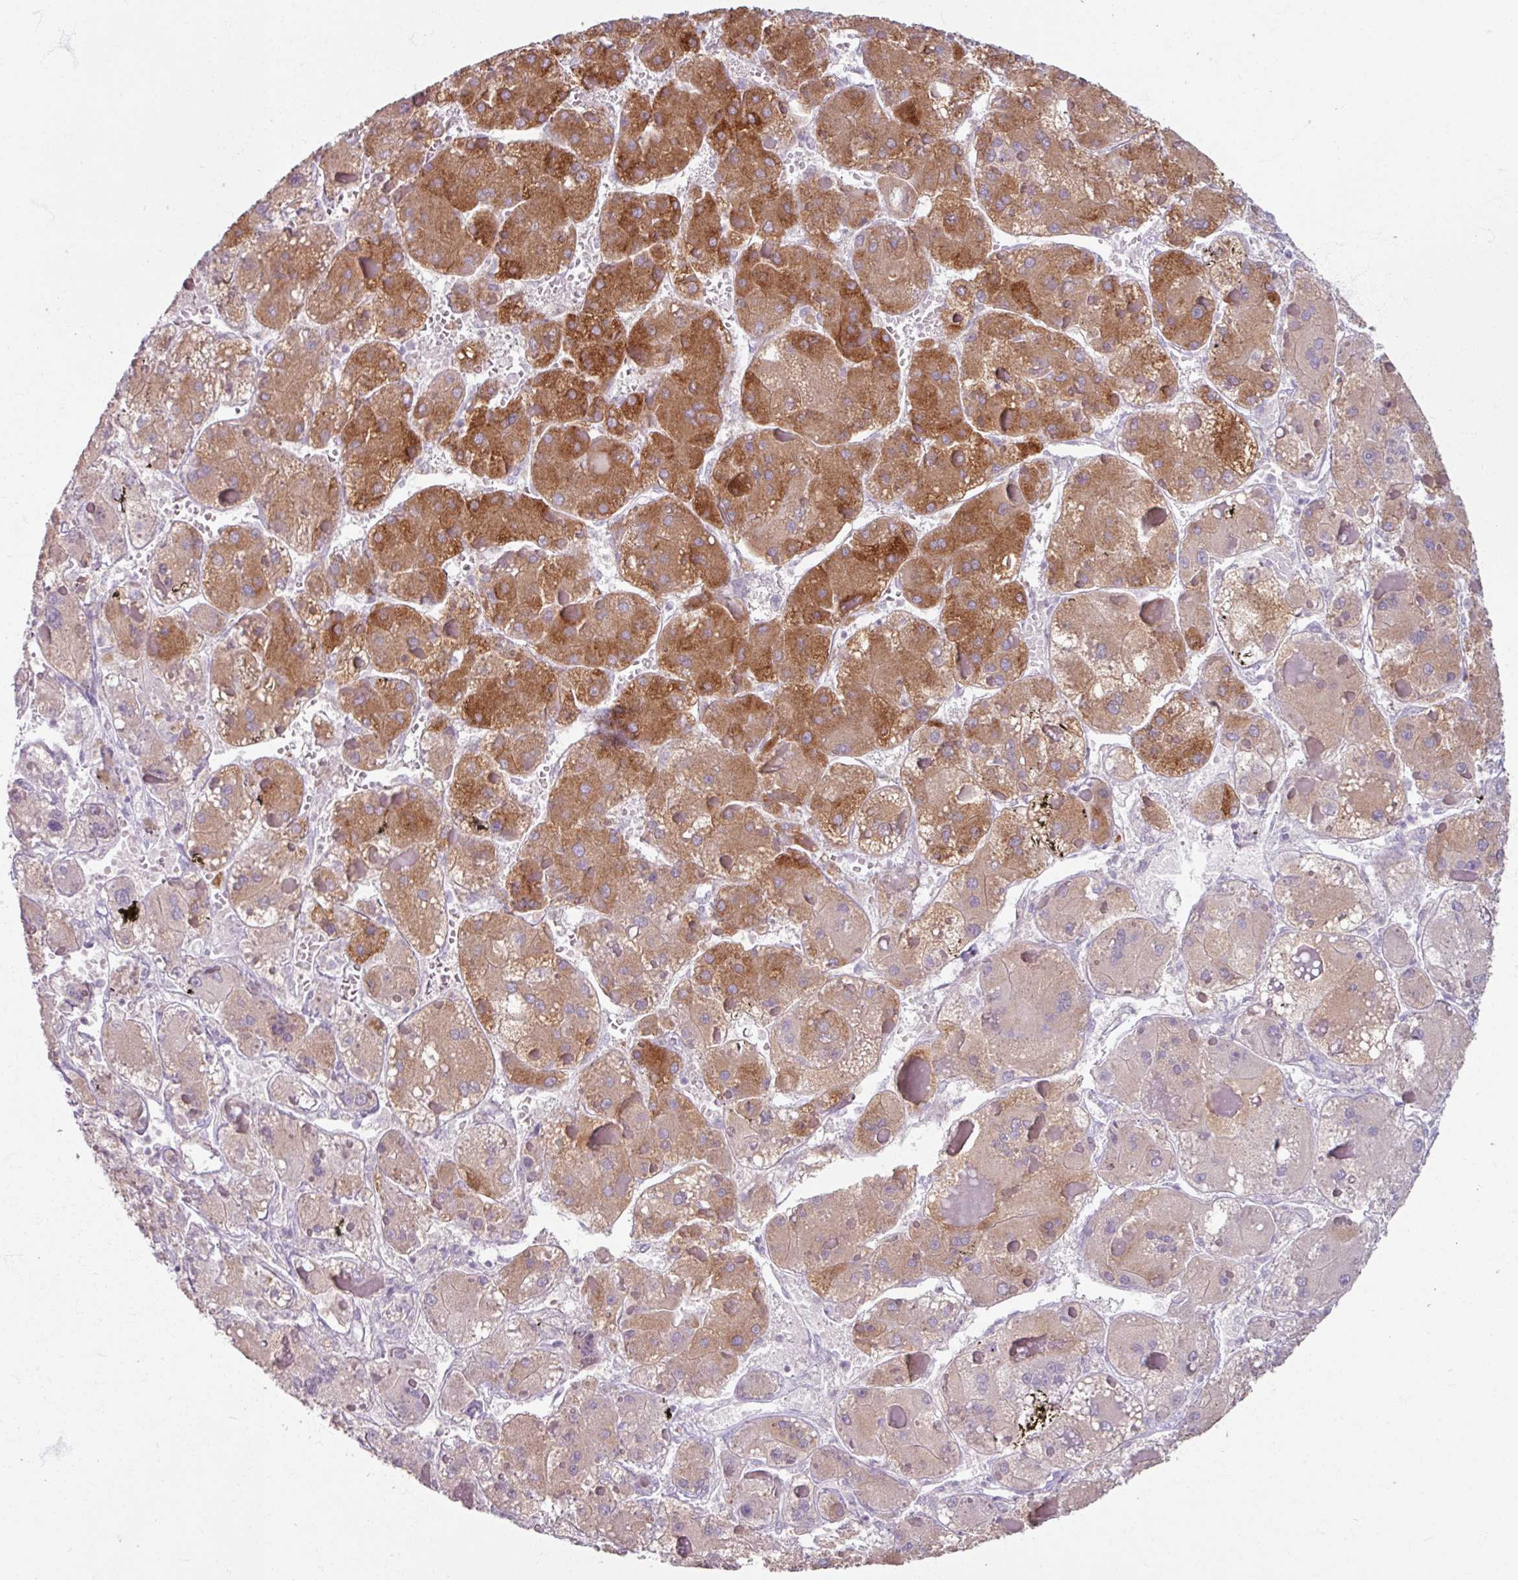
{"staining": {"intensity": "strong", "quantity": "25%-75%", "location": "cytoplasmic/membranous"}, "tissue": "liver cancer", "cell_type": "Tumor cells", "image_type": "cancer", "snomed": [{"axis": "morphology", "description": "Carcinoma, Hepatocellular, NOS"}, {"axis": "topography", "description": "Liver"}], "caption": "Strong cytoplasmic/membranous protein staining is present in approximately 25%-75% of tumor cells in liver cancer (hepatocellular carcinoma).", "gene": "SLC27A5", "patient": {"sex": "female", "age": 73}}